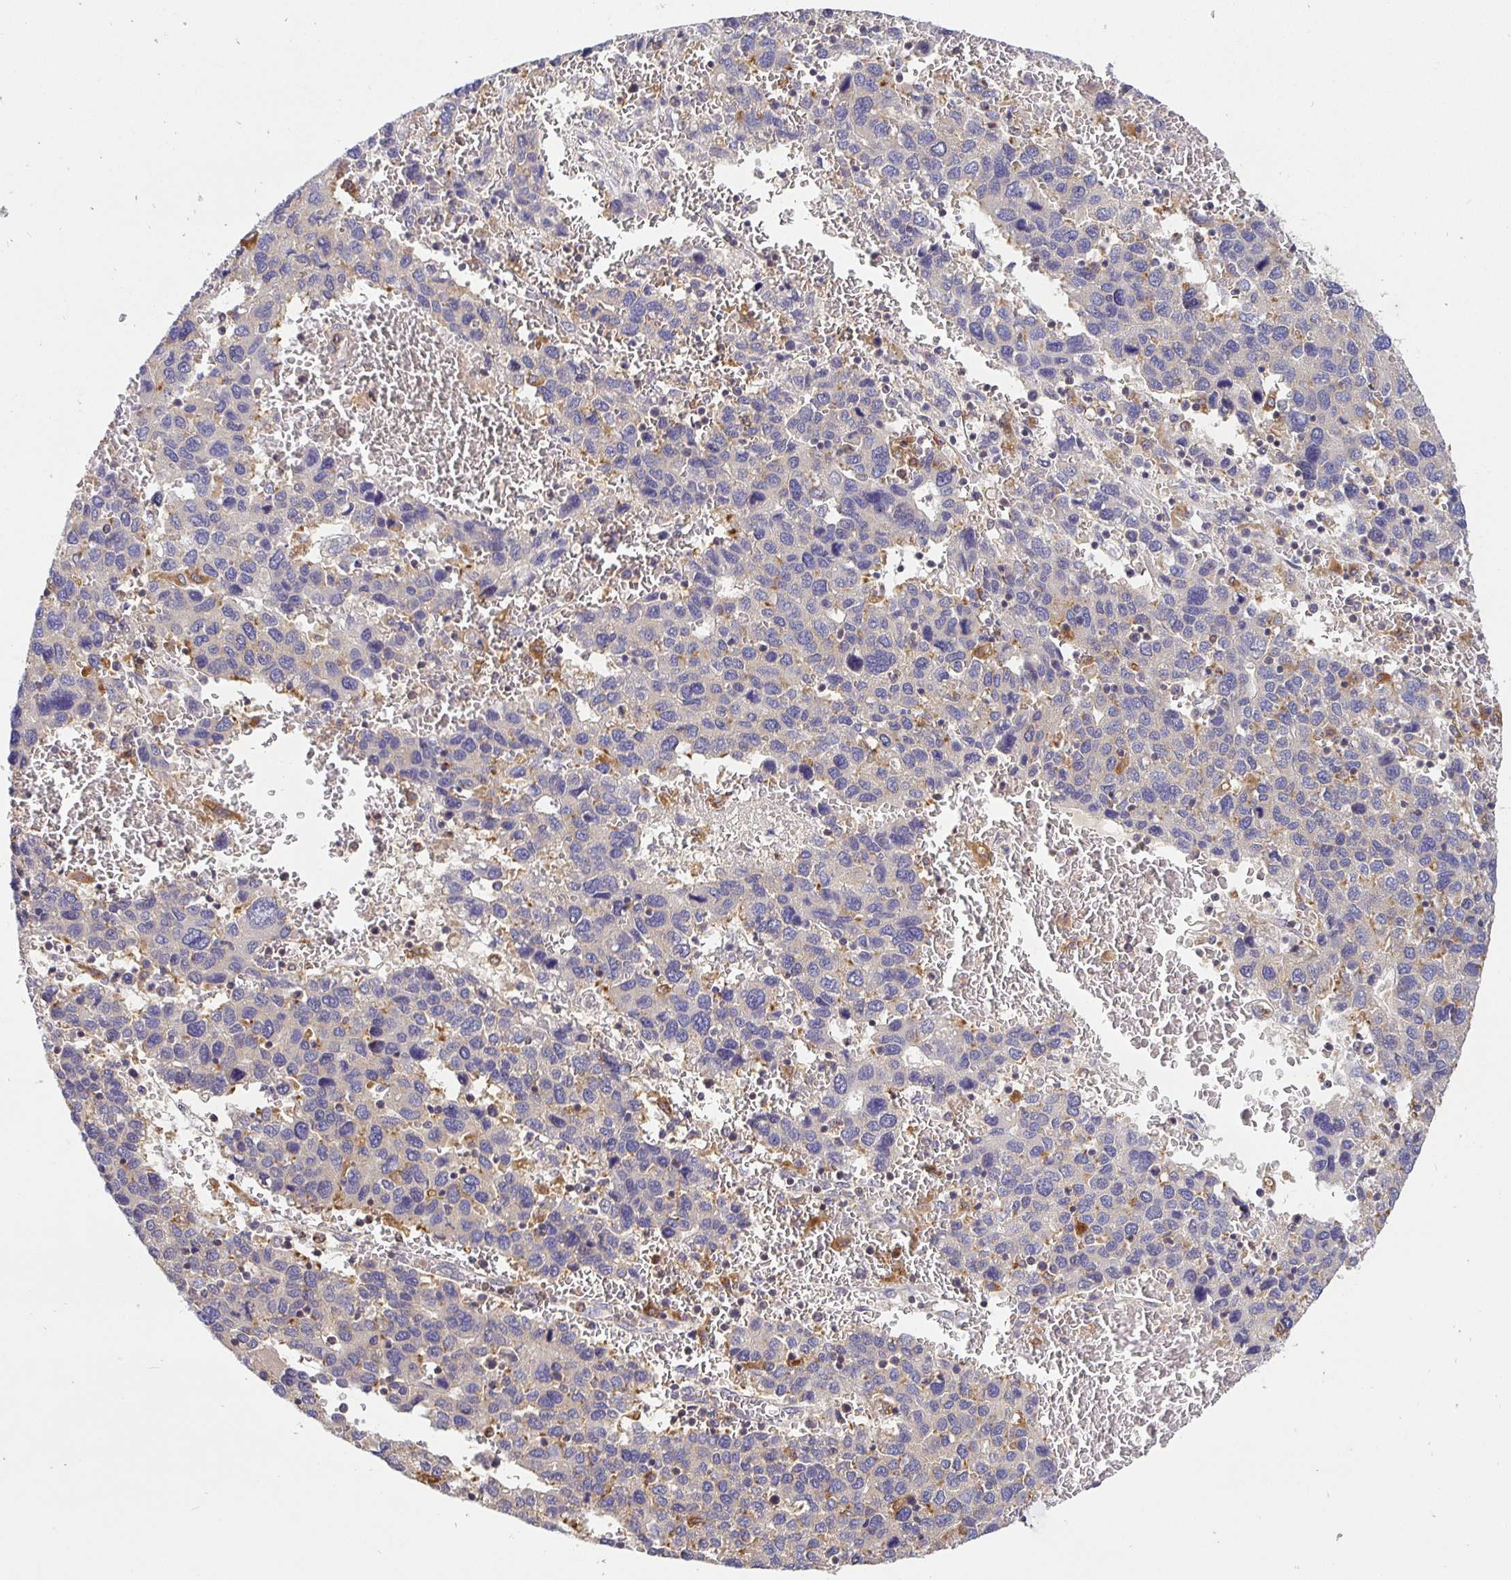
{"staining": {"intensity": "negative", "quantity": "none", "location": "none"}, "tissue": "liver cancer", "cell_type": "Tumor cells", "image_type": "cancer", "snomed": [{"axis": "morphology", "description": "Carcinoma, Hepatocellular, NOS"}, {"axis": "topography", "description": "Liver"}], "caption": "Histopathology image shows no significant protein staining in tumor cells of liver cancer (hepatocellular carcinoma).", "gene": "ATP6V1F", "patient": {"sex": "male", "age": 69}}